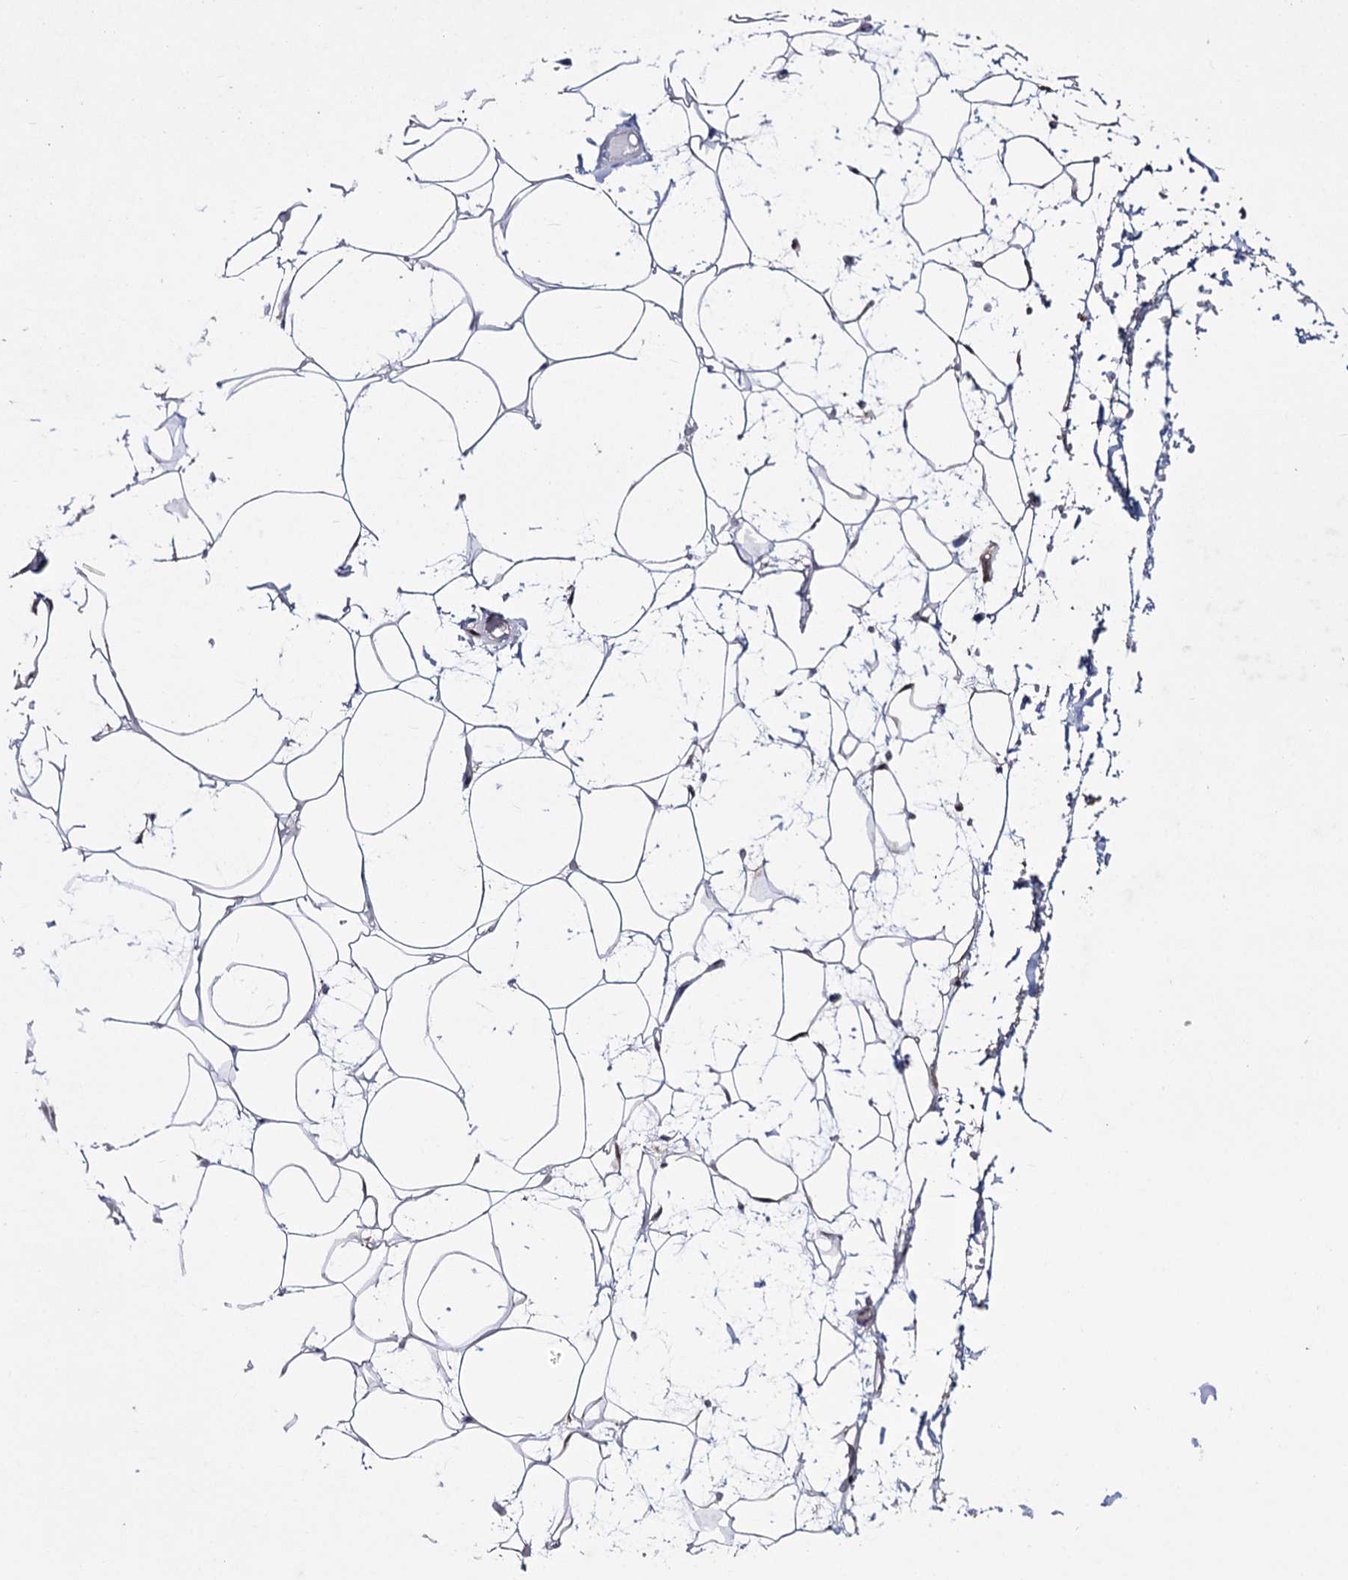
{"staining": {"intensity": "negative", "quantity": "none", "location": "none"}, "tissue": "adipose tissue", "cell_type": "Adipocytes", "image_type": "normal", "snomed": [{"axis": "morphology", "description": "Normal tissue, NOS"}, {"axis": "topography", "description": "Breast"}], "caption": "Adipose tissue stained for a protein using IHC shows no positivity adipocytes.", "gene": "PTER", "patient": {"sex": "female", "age": 26}}